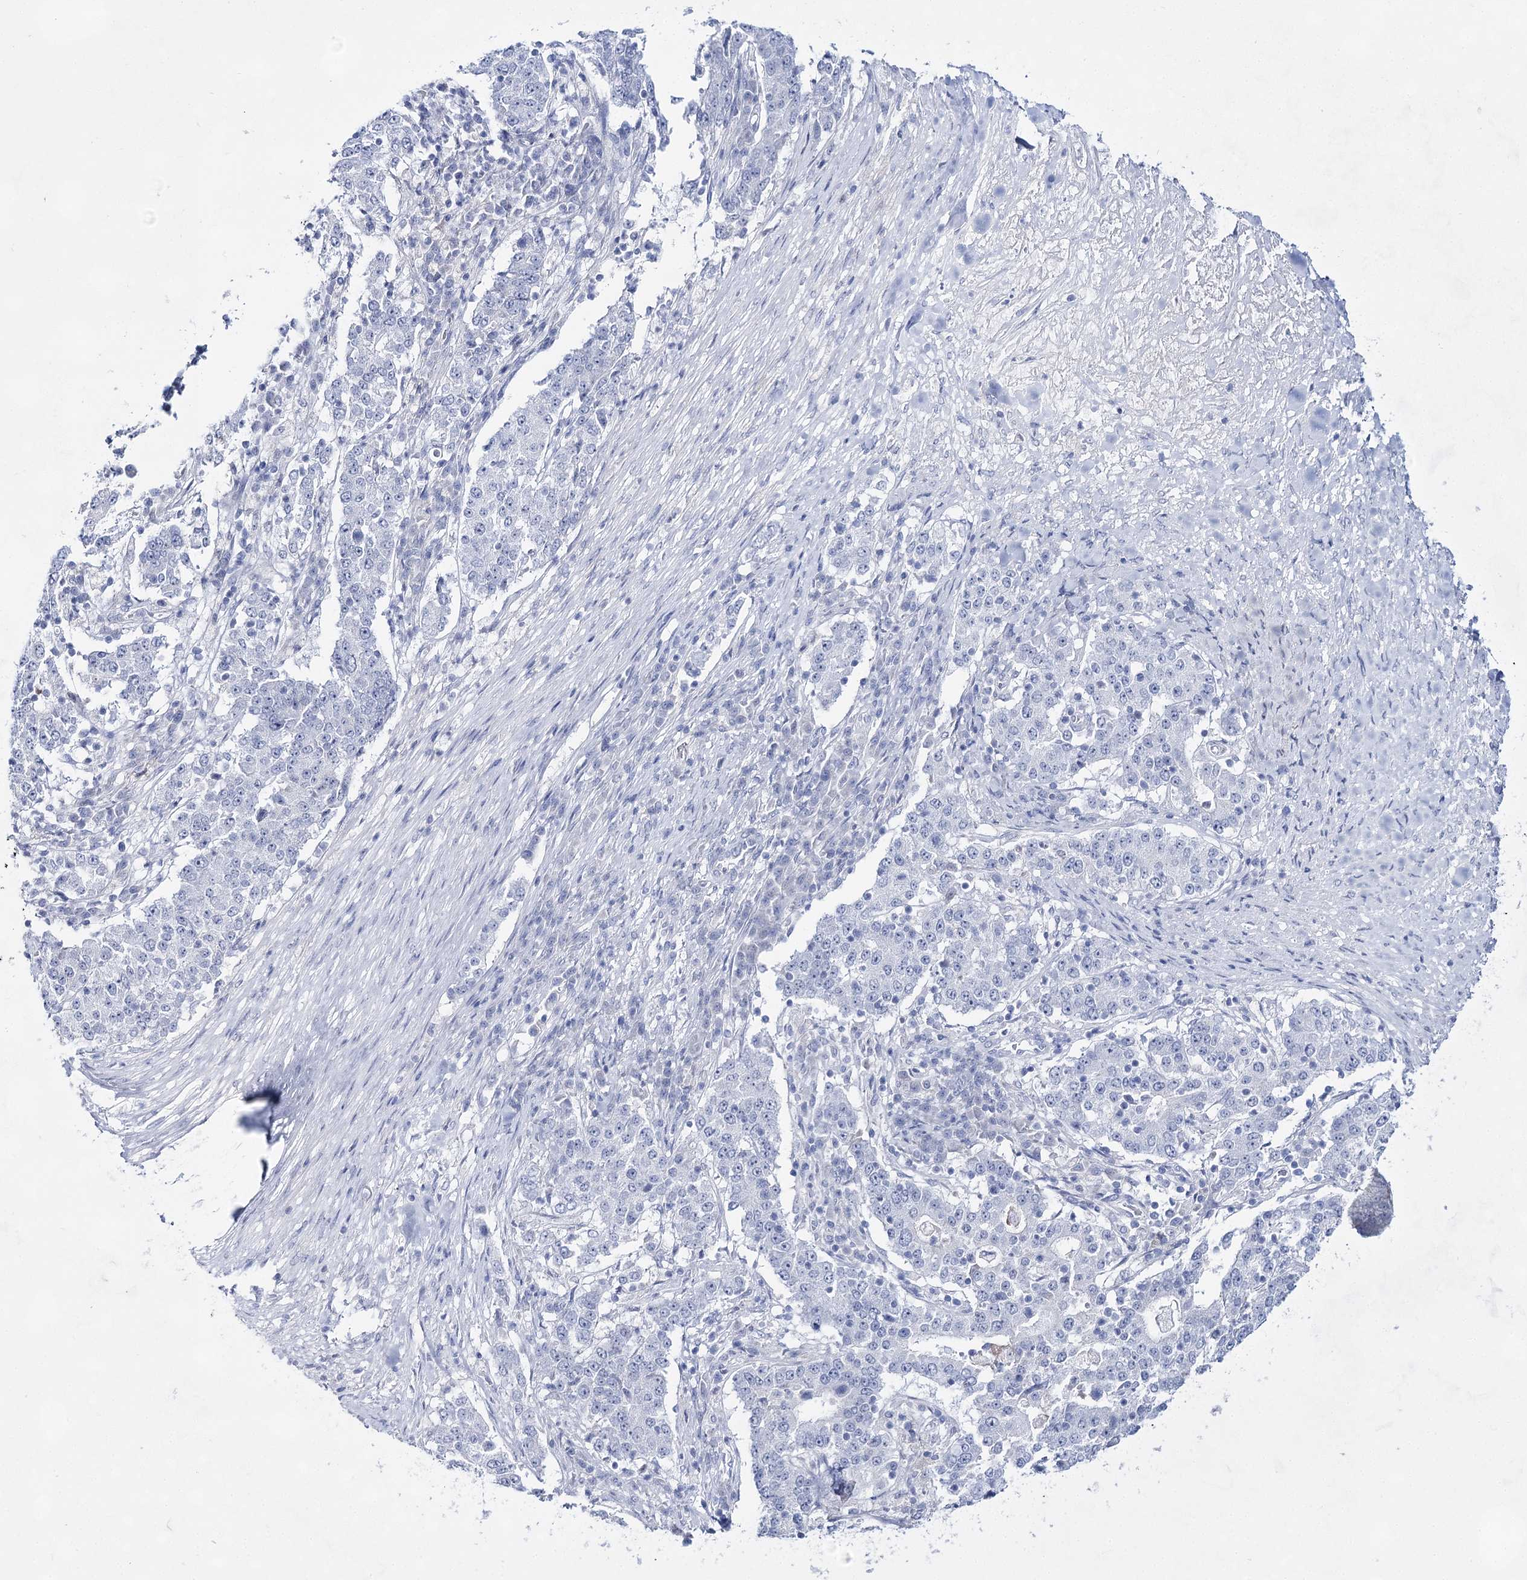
{"staining": {"intensity": "negative", "quantity": "none", "location": "none"}, "tissue": "stomach cancer", "cell_type": "Tumor cells", "image_type": "cancer", "snomed": [{"axis": "morphology", "description": "Adenocarcinoma, NOS"}, {"axis": "topography", "description": "Stomach"}], "caption": "Micrograph shows no significant protein staining in tumor cells of stomach adenocarcinoma.", "gene": "BPHL", "patient": {"sex": "male", "age": 59}}